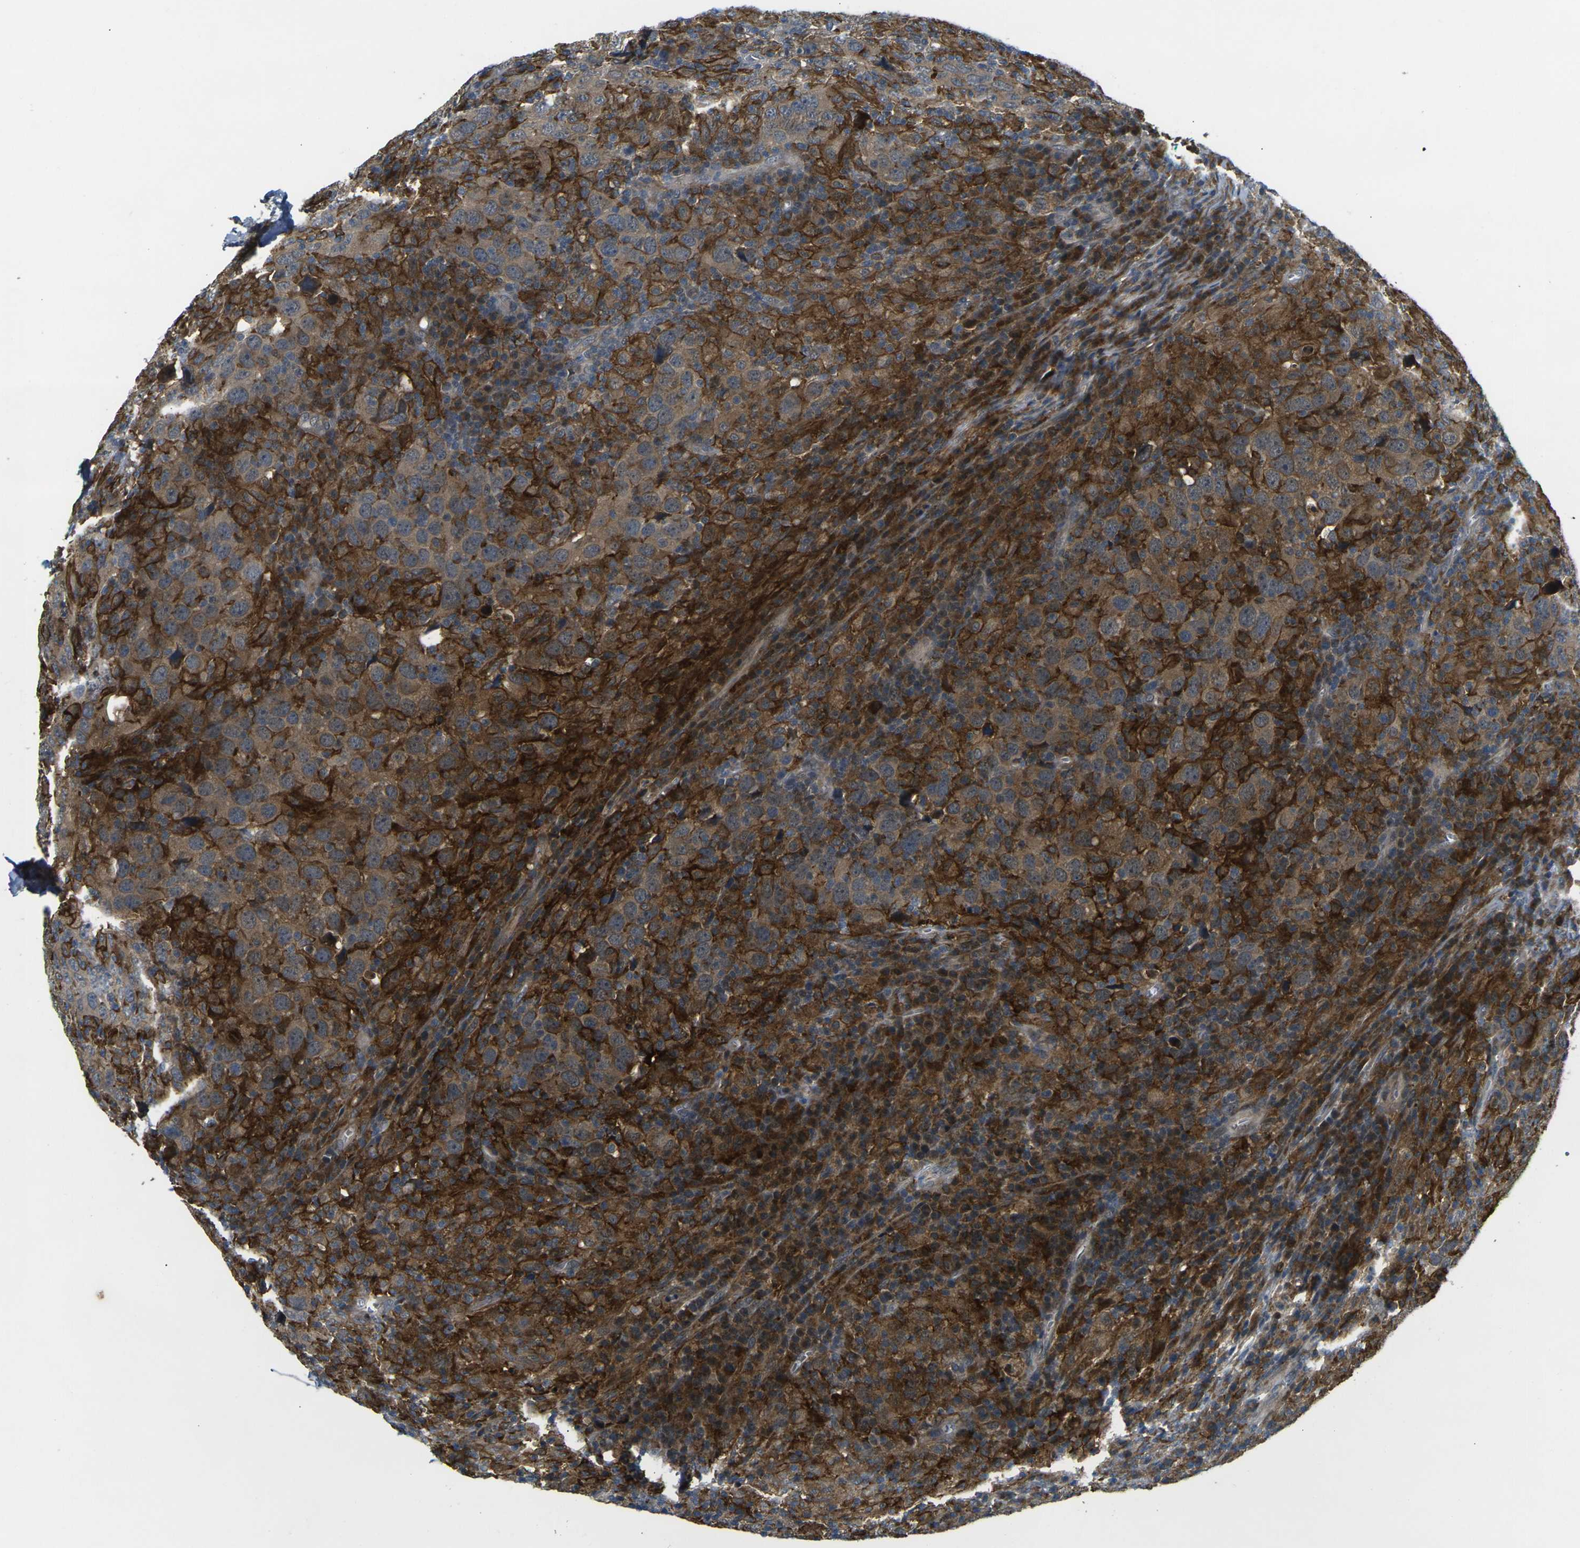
{"staining": {"intensity": "strong", "quantity": ">75%", "location": "cytoplasmic/membranous"}, "tissue": "head and neck cancer", "cell_type": "Tumor cells", "image_type": "cancer", "snomed": [{"axis": "morphology", "description": "Adenocarcinoma, NOS"}, {"axis": "topography", "description": "Salivary gland"}, {"axis": "topography", "description": "Head-Neck"}], "caption": "Protein expression analysis of human adenocarcinoma (head and neck) reveals strong cytoplasmic/membranous expression in approximately >75% of tumor cells.", "gene": "PIGL", "patient": {"sex": "female", "age": 65}}